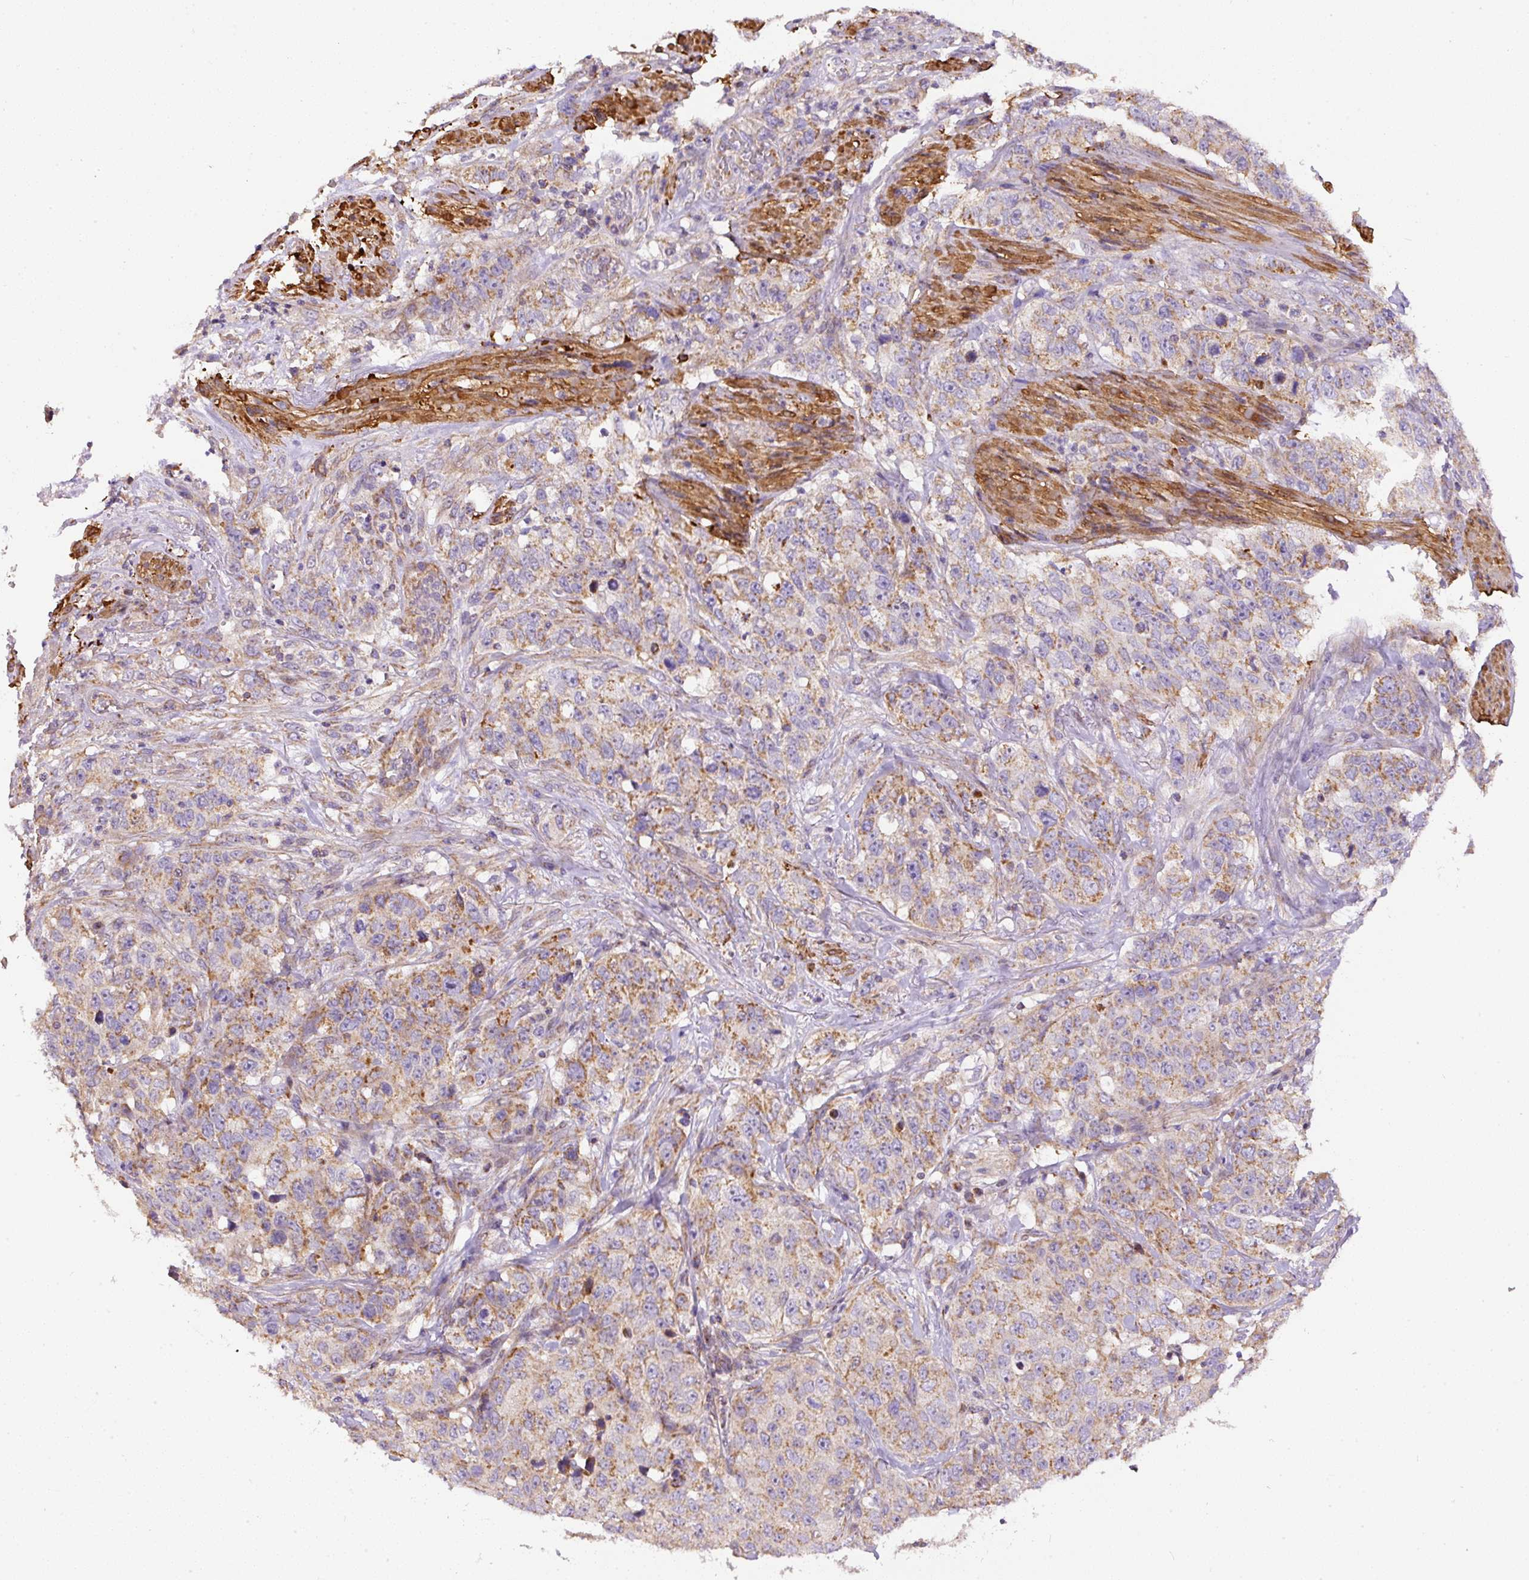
{"staining": {"intensity": "moderate", "quantity": ">75%", "location": "cytoplasmic/membranous"}, "tissue": "stomach cancer", "cell_type": "Tumor cells", "image_type": "cancer", "snomed": [{"axis": "morphology", "description": "Adenocarcinoma, NOS"}, {"axis": "topography", "description": "Stomach"}], "caption": "High-magnification brightfield microscopy of stomach cancer (adenocarcinoma) stained with DAB (3,3'-diaminobenzidine) (brown) and counterstained with hematoxylin (blue). tumor cells exhibit moderate cytoplasmic/membranous positivity is present in approximately>75% of cells.", "gene": "NDUFAF2", "patient": {"sex": "male", "age": 48}}